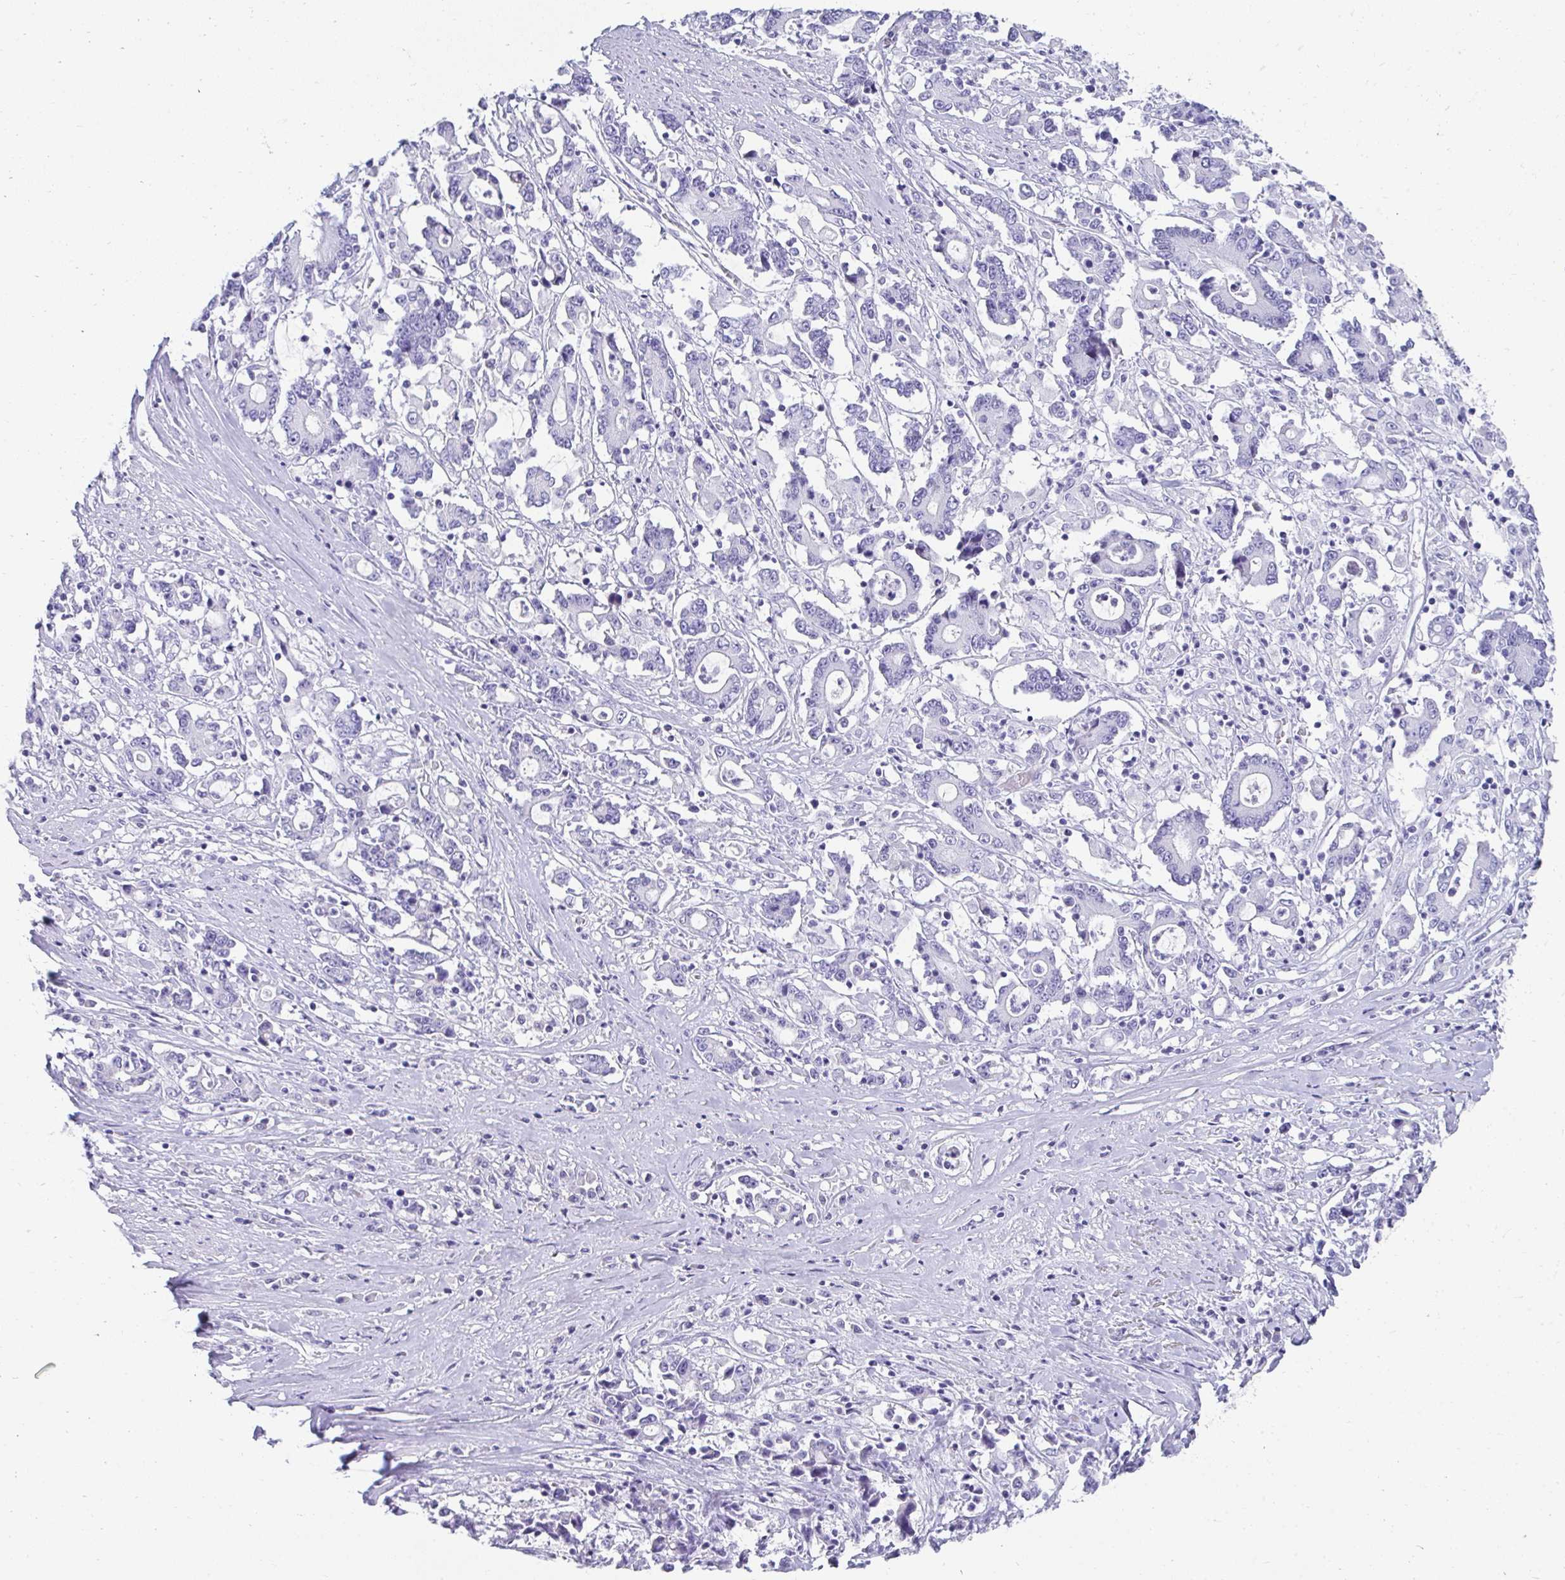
{"staining": {"intensity": "negative", "quantity": "none", "location": "none"}, "tissue": "stomach cancer", "cell_type": "Tumor cells", "image_type": "cancer", "snomed": [{"axis": "morphology", "description": "Adenocarcinoma, NOS"}, {"axis": "topography", "description": "Stomach, upper"}], "caption": "This is an immunohistochemistry photomicrograph of stomach cancer (adenocarcinoma). There is no expression in tumor cells.", "gene": "TNNT1", "patient": {"sex": "male", "age": 68}}